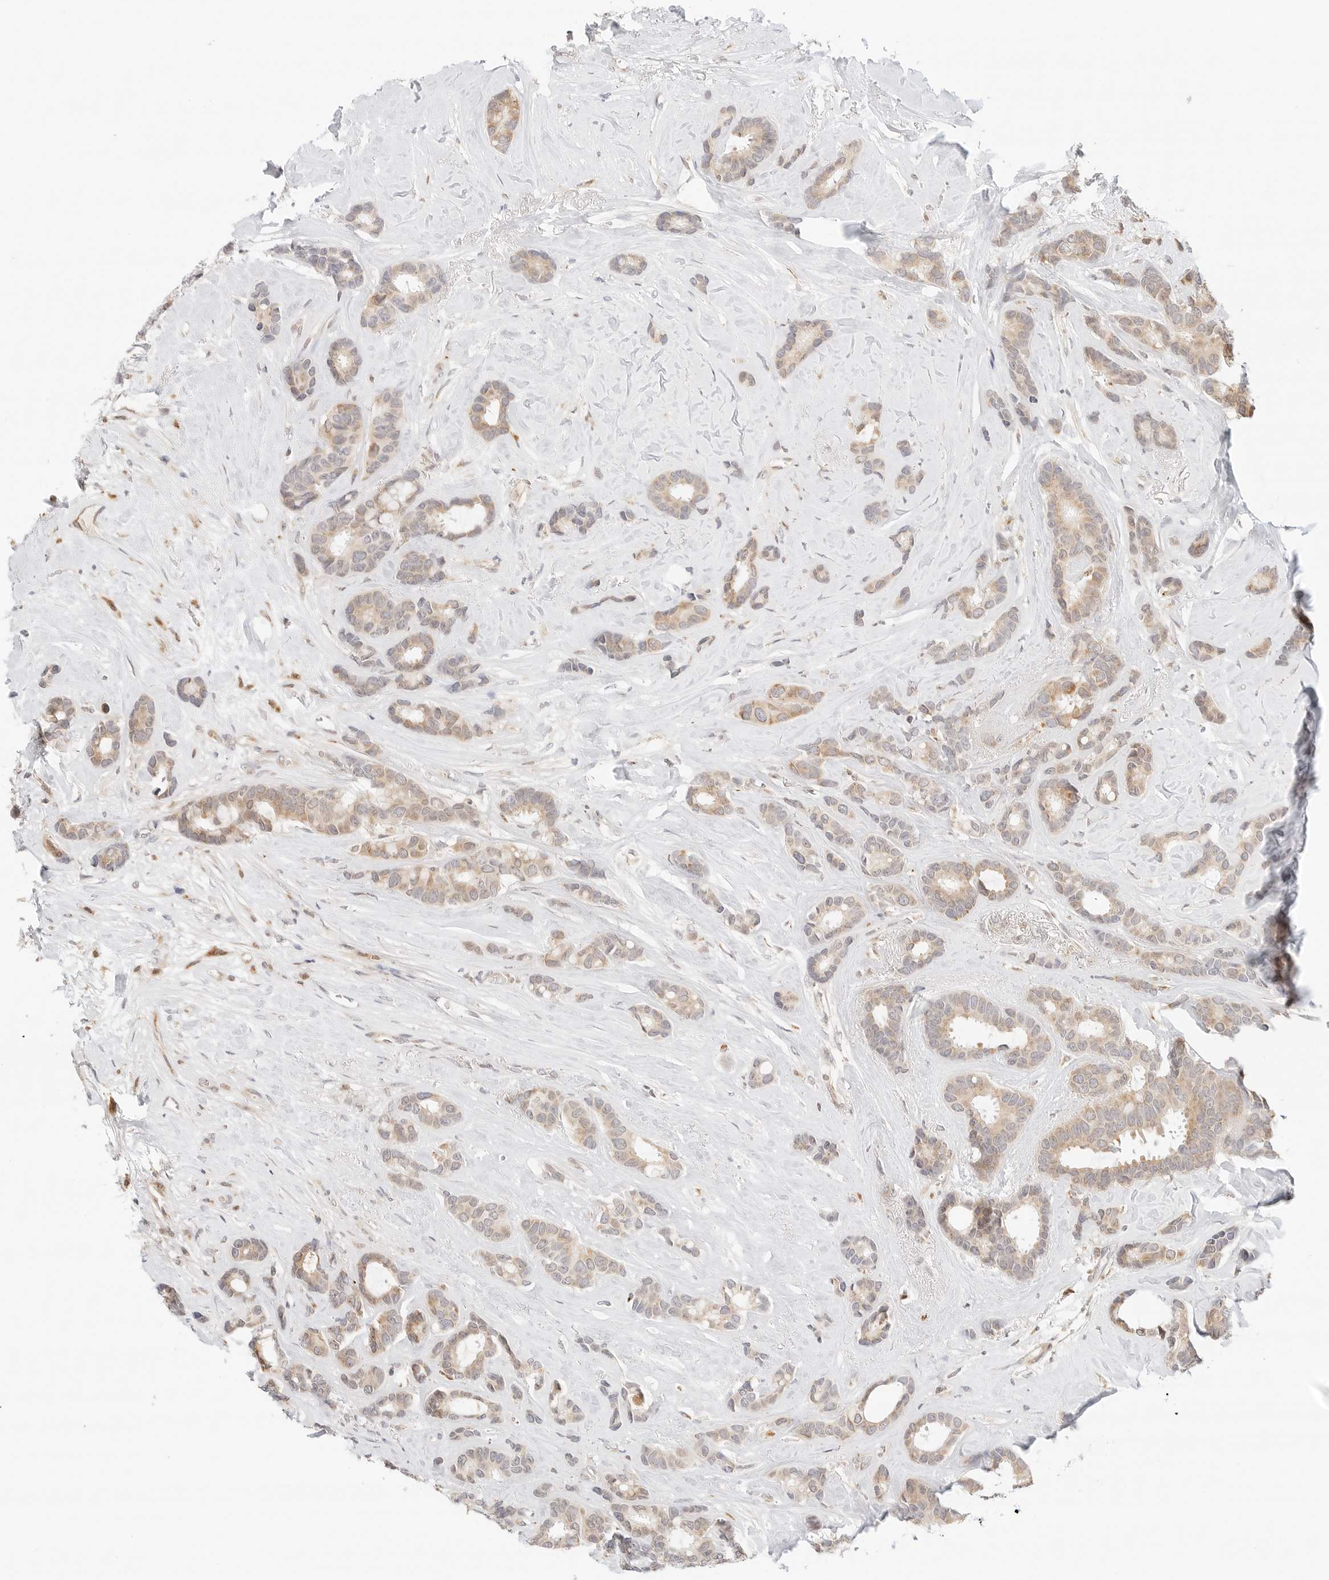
{"staining": {"intensity": "moderate", "quantity": ">75%", "location": "cytoplasmic/membranous"}, "tissue": "breast cancer", "cell_type": "Tumor cells", "image_type": "cancer", "snomed": [{"axis": "morphology", "description": "Duct carcinoma"}, {"axis": "topography", "description": "Breast"}], "caption": "IHC of breast cancer (invasive ductal carcinoma) displays medium levels of moderate cytoplasmic/membranous staining in approximately >75% of tumor cells.", "gene": "ERO1B", "patient": {"sex": "female", "age": 87}}